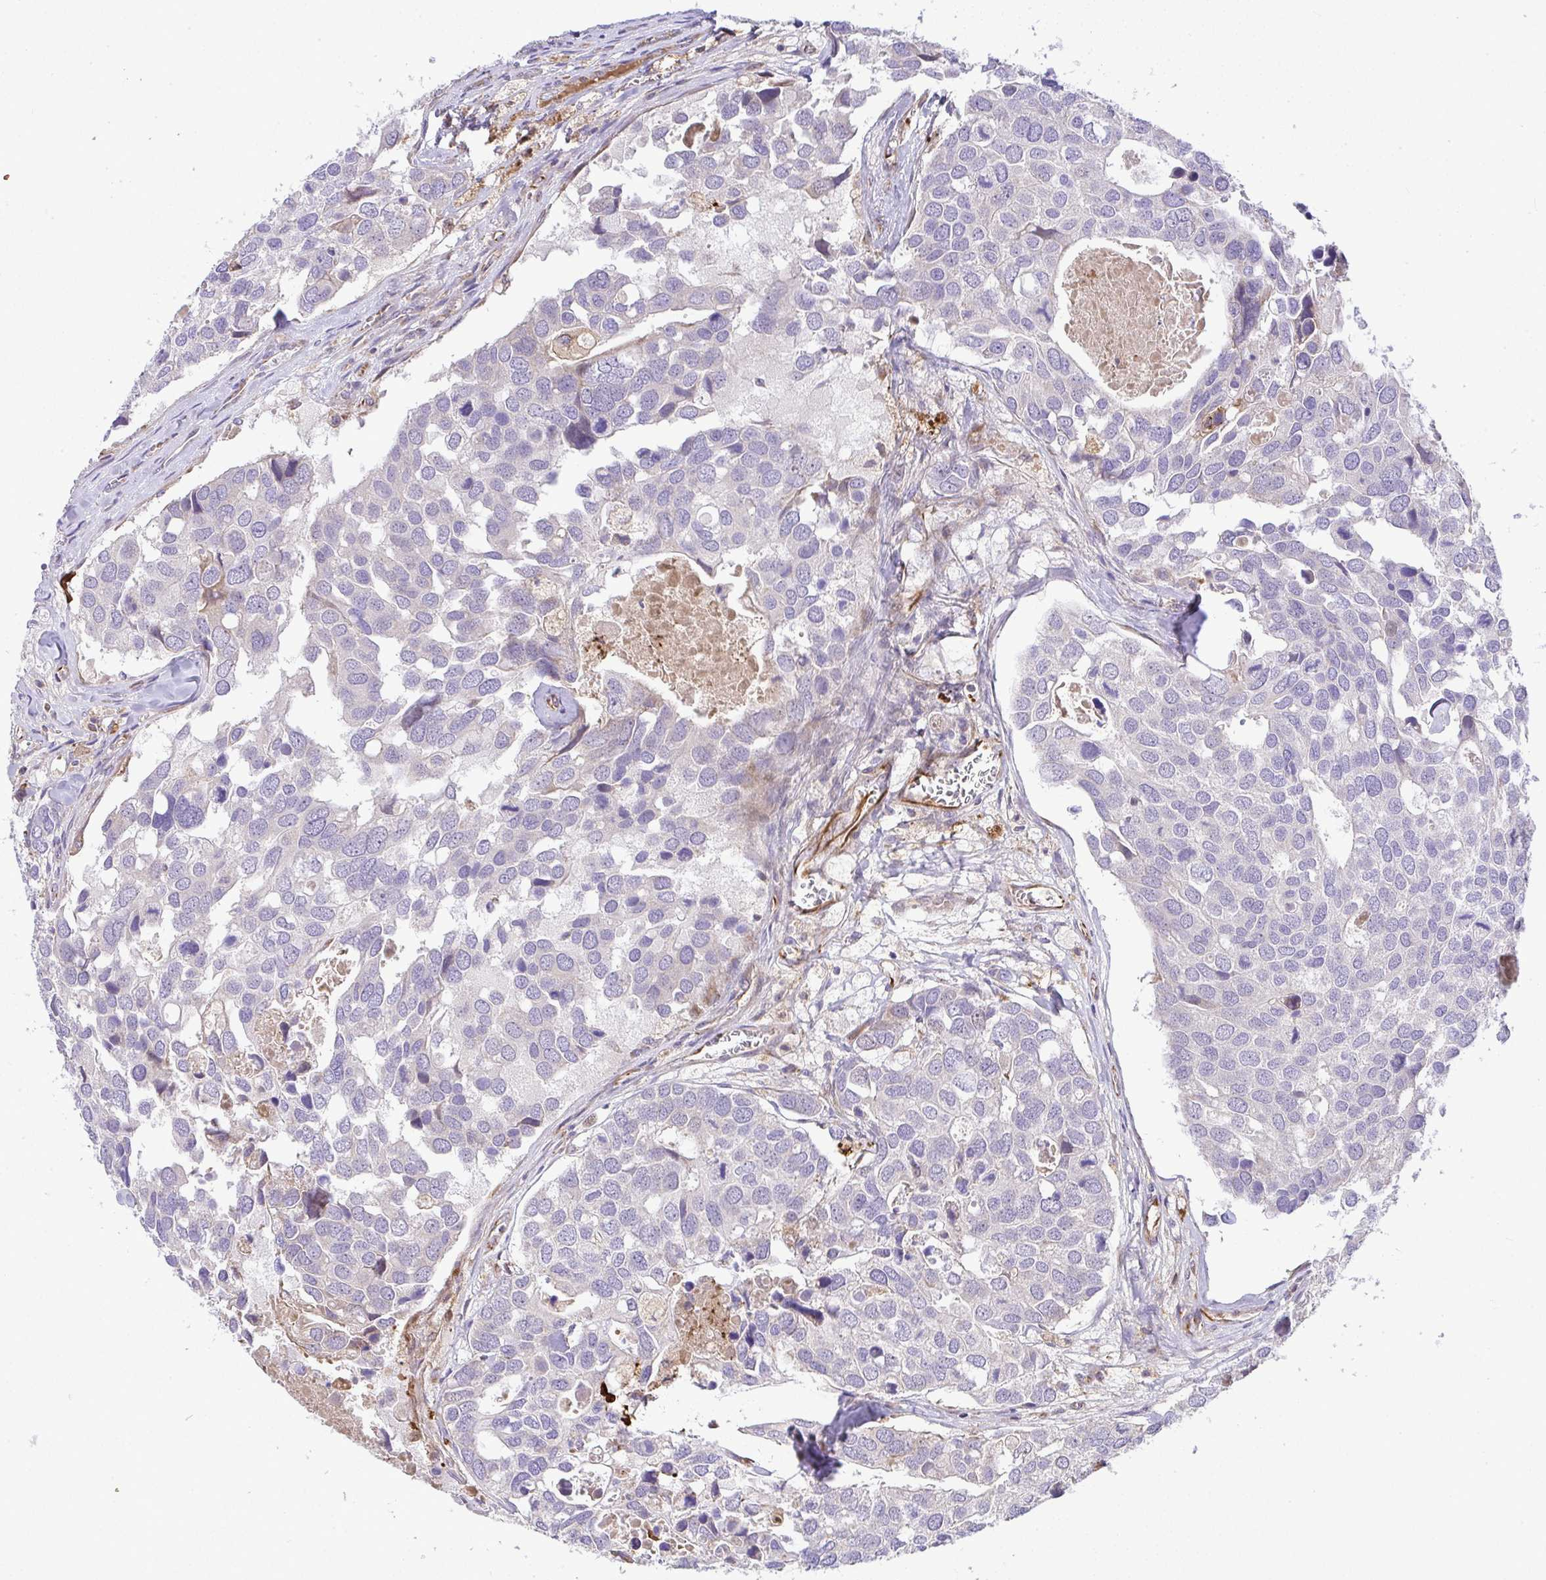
{"staining": {"intensity": "negative", "quantity": "none", "location": "none"}, "tissue": "breast cancer", "cell_type": "Tumor cells", "image_type": "cancer", "snomed": [{"axis": "morphology", "description": "Duct carcinoma"}, {"axis": "topography", "description": "Breast"}], "caption": "Immunohistochemical staining of invasive ductal carcinoma (breast) shows no significant expression in tumor cells. The staining is performed using DAB brown chromogen with nuclei counter-stained in using hematoxylin.", "gene": "GRID2", "patient": {"sex": "female", "age": 83}}